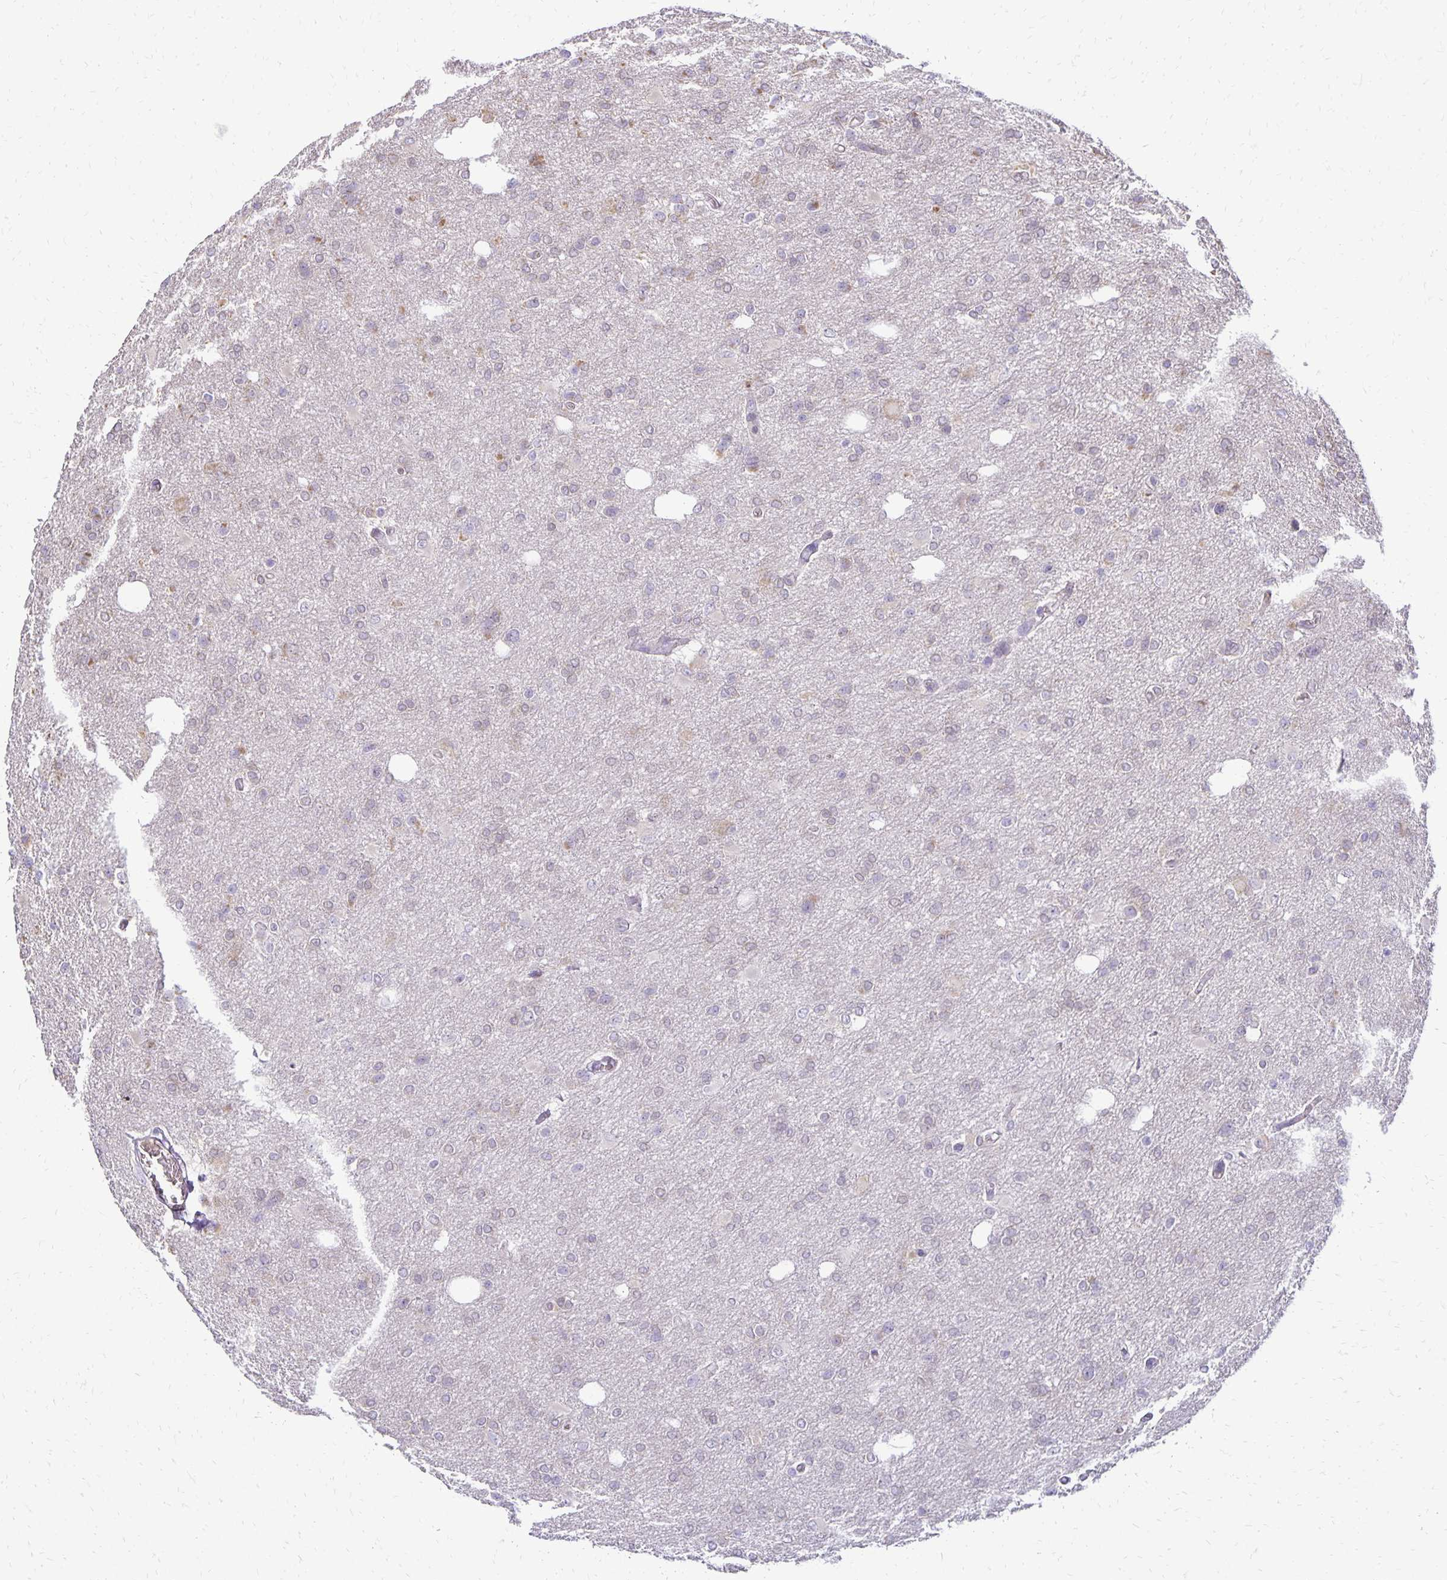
{"staining": {"intensity": "negative", "quantity": "none", "location": "none"}, "tissue": "glioma", "cell_type": "Tumor cells", "image_type": "cancer", "snomed": [{"axis": "morphology", "description": "Glioma, malignant, Low grade"}, {"axis": "topography", "description": "Brain"}], "caption": "This is an immunohistochemistry (IHC) micrograph of malignant low-grade glioma. There is no positivity in tumor cells.", "gene": "FN3K", "patient": {"sex": "male", "age": 26}}